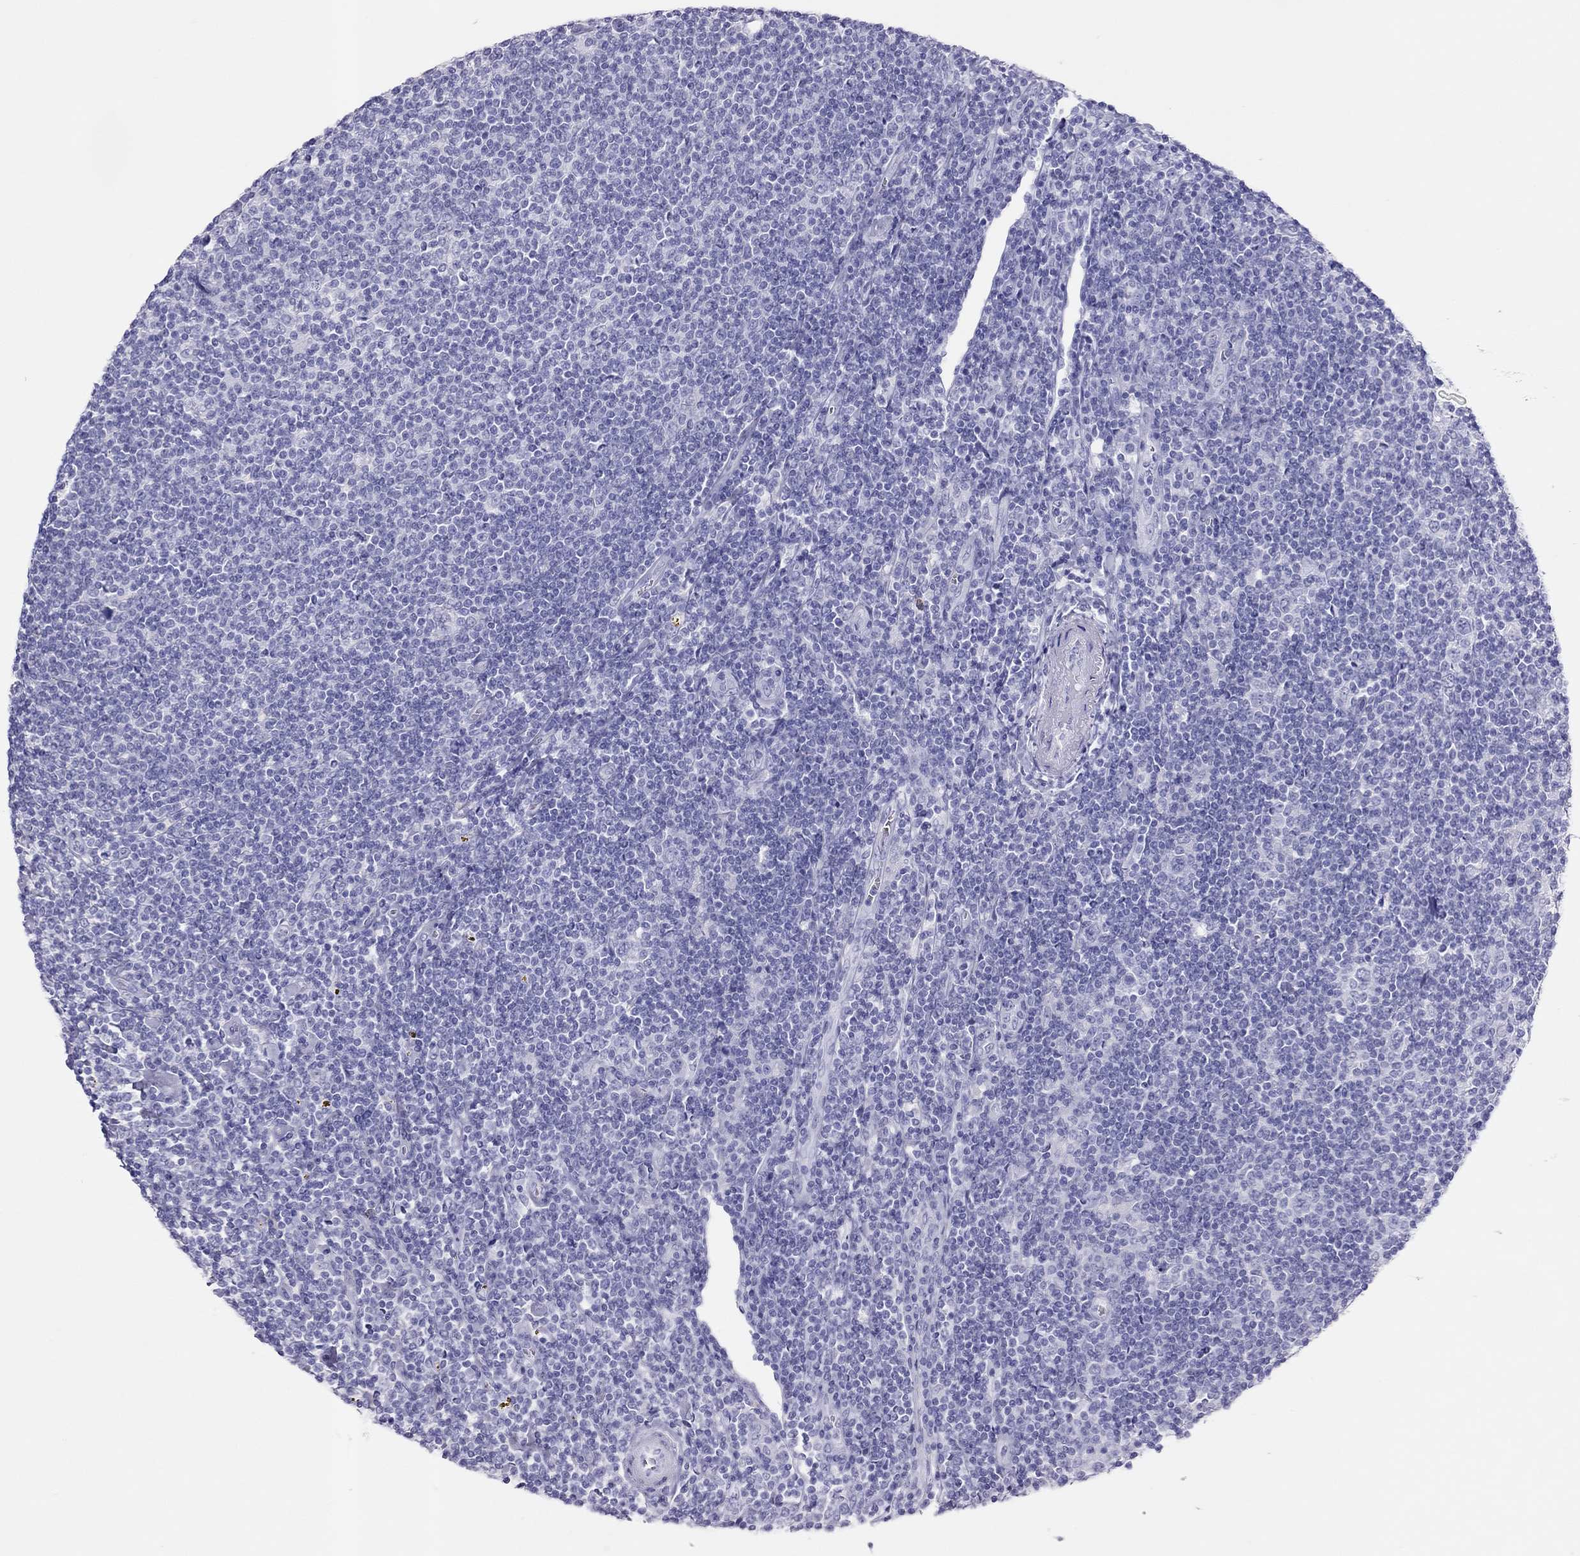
{"staining": {"intensity": "negative", "quantity": "none", "location": "none"}, "tissue": "lymphoma", "cell_type": "Tumor cells", "image_type": "cancer", "snomed": [{"axis": "morphology", "description": "Hodgkin's disease, NOS"}, {"axis": "topography", "description": "Lymph node"}], "caption": "An IHC micrograph of Hodgkin's disease is shown. There is no staining in tumor cells of Hodgkin's disease.", "gene": "TSHB", "patient": {"sex": "male", "age": 40}}